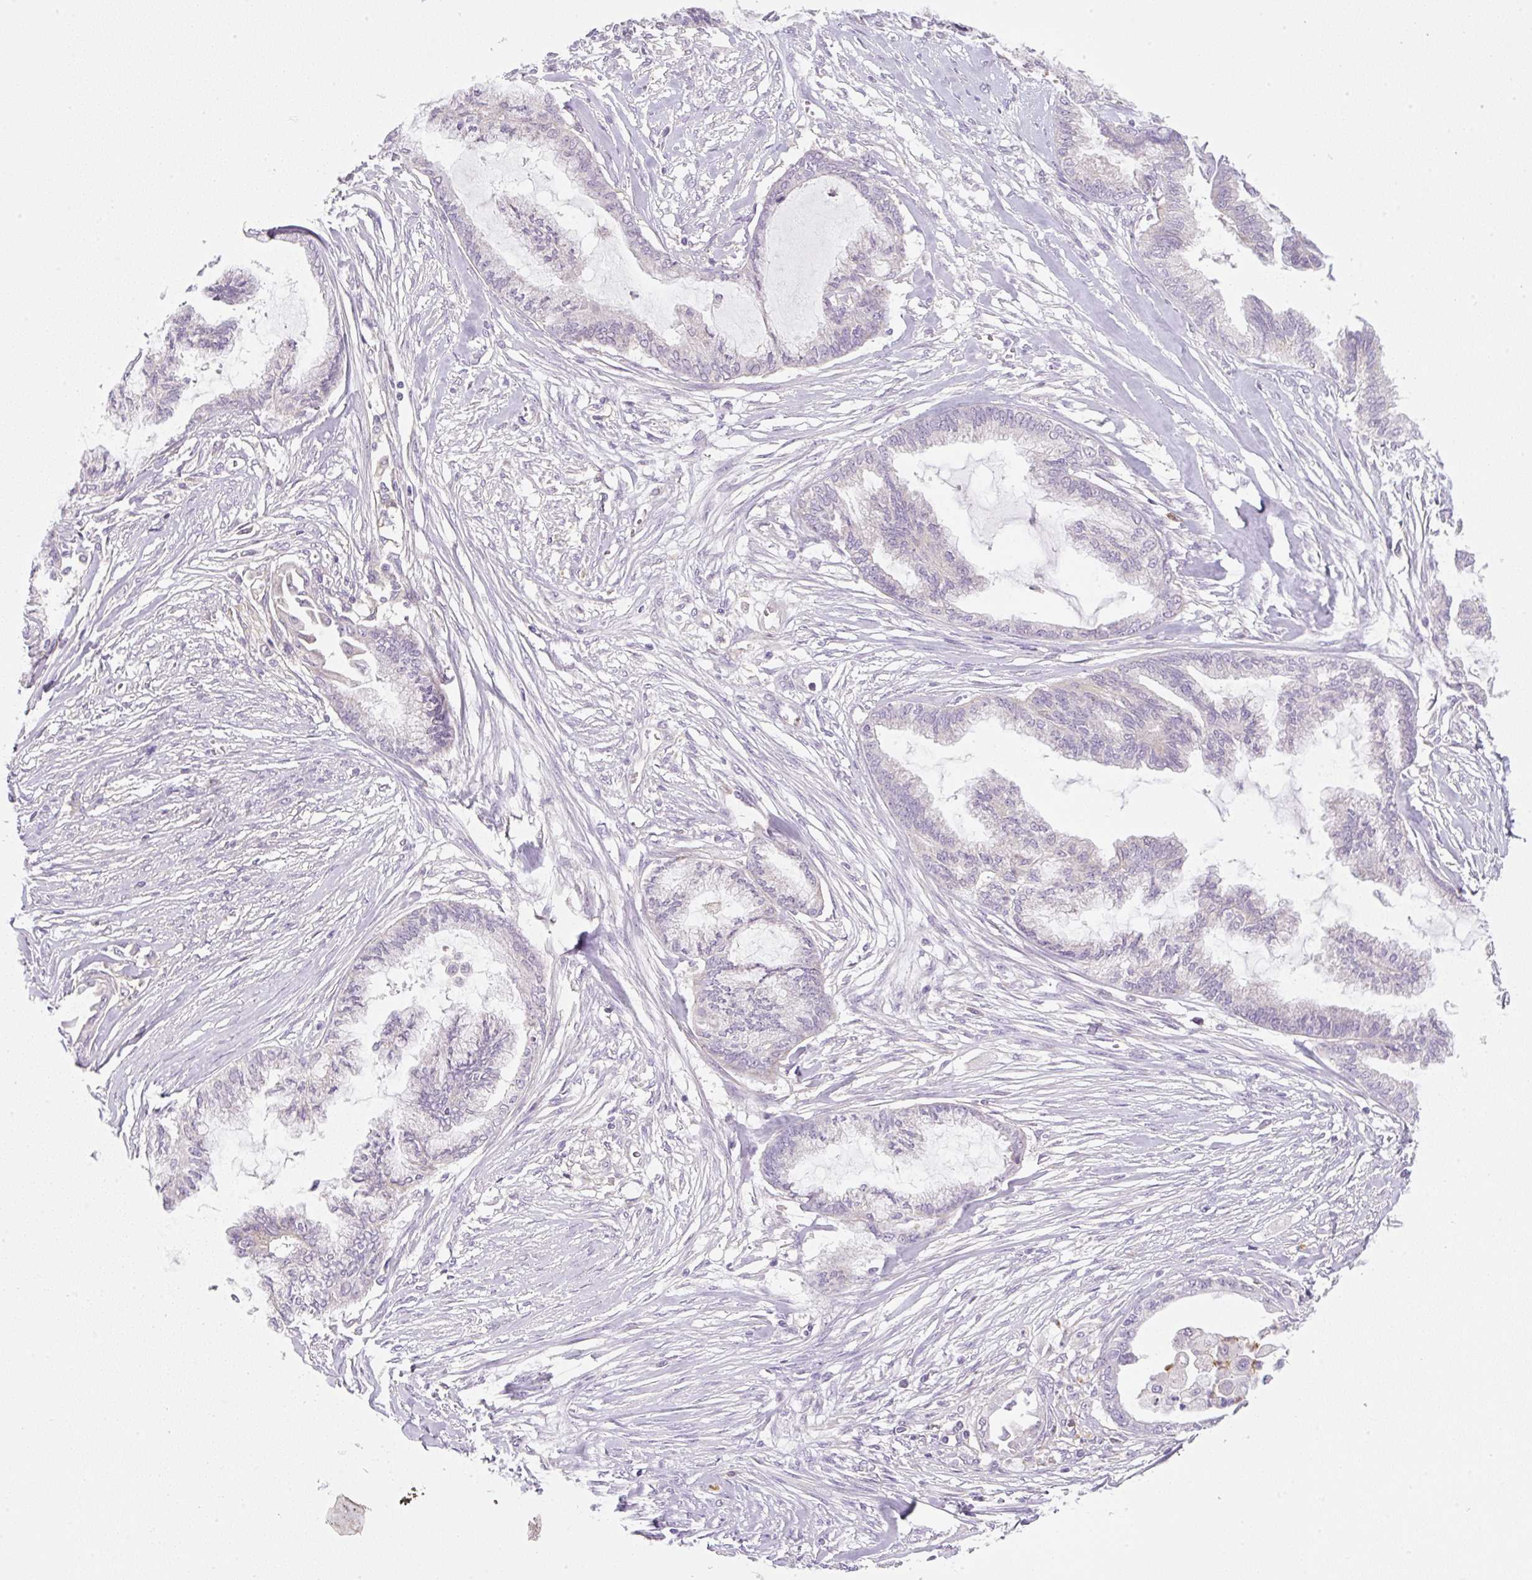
{"staining": {"intensity": "negative", "quantity": "none", "location": "none"}, "tissue": "endometrial cancer", "cell_type": "Tumor cells", "image_type": "cancer", "snomed": [{"axis": "morphology", "description": "Adenocarcinoma, NOS"}, {"axis": "topography", "description": "Endometrium"}], "caption": "Tumor cells show no significant staining in endometrial adenocarcinoma.", "gene": "OMA1", "patient": {"sex": "female", "age": 86}}